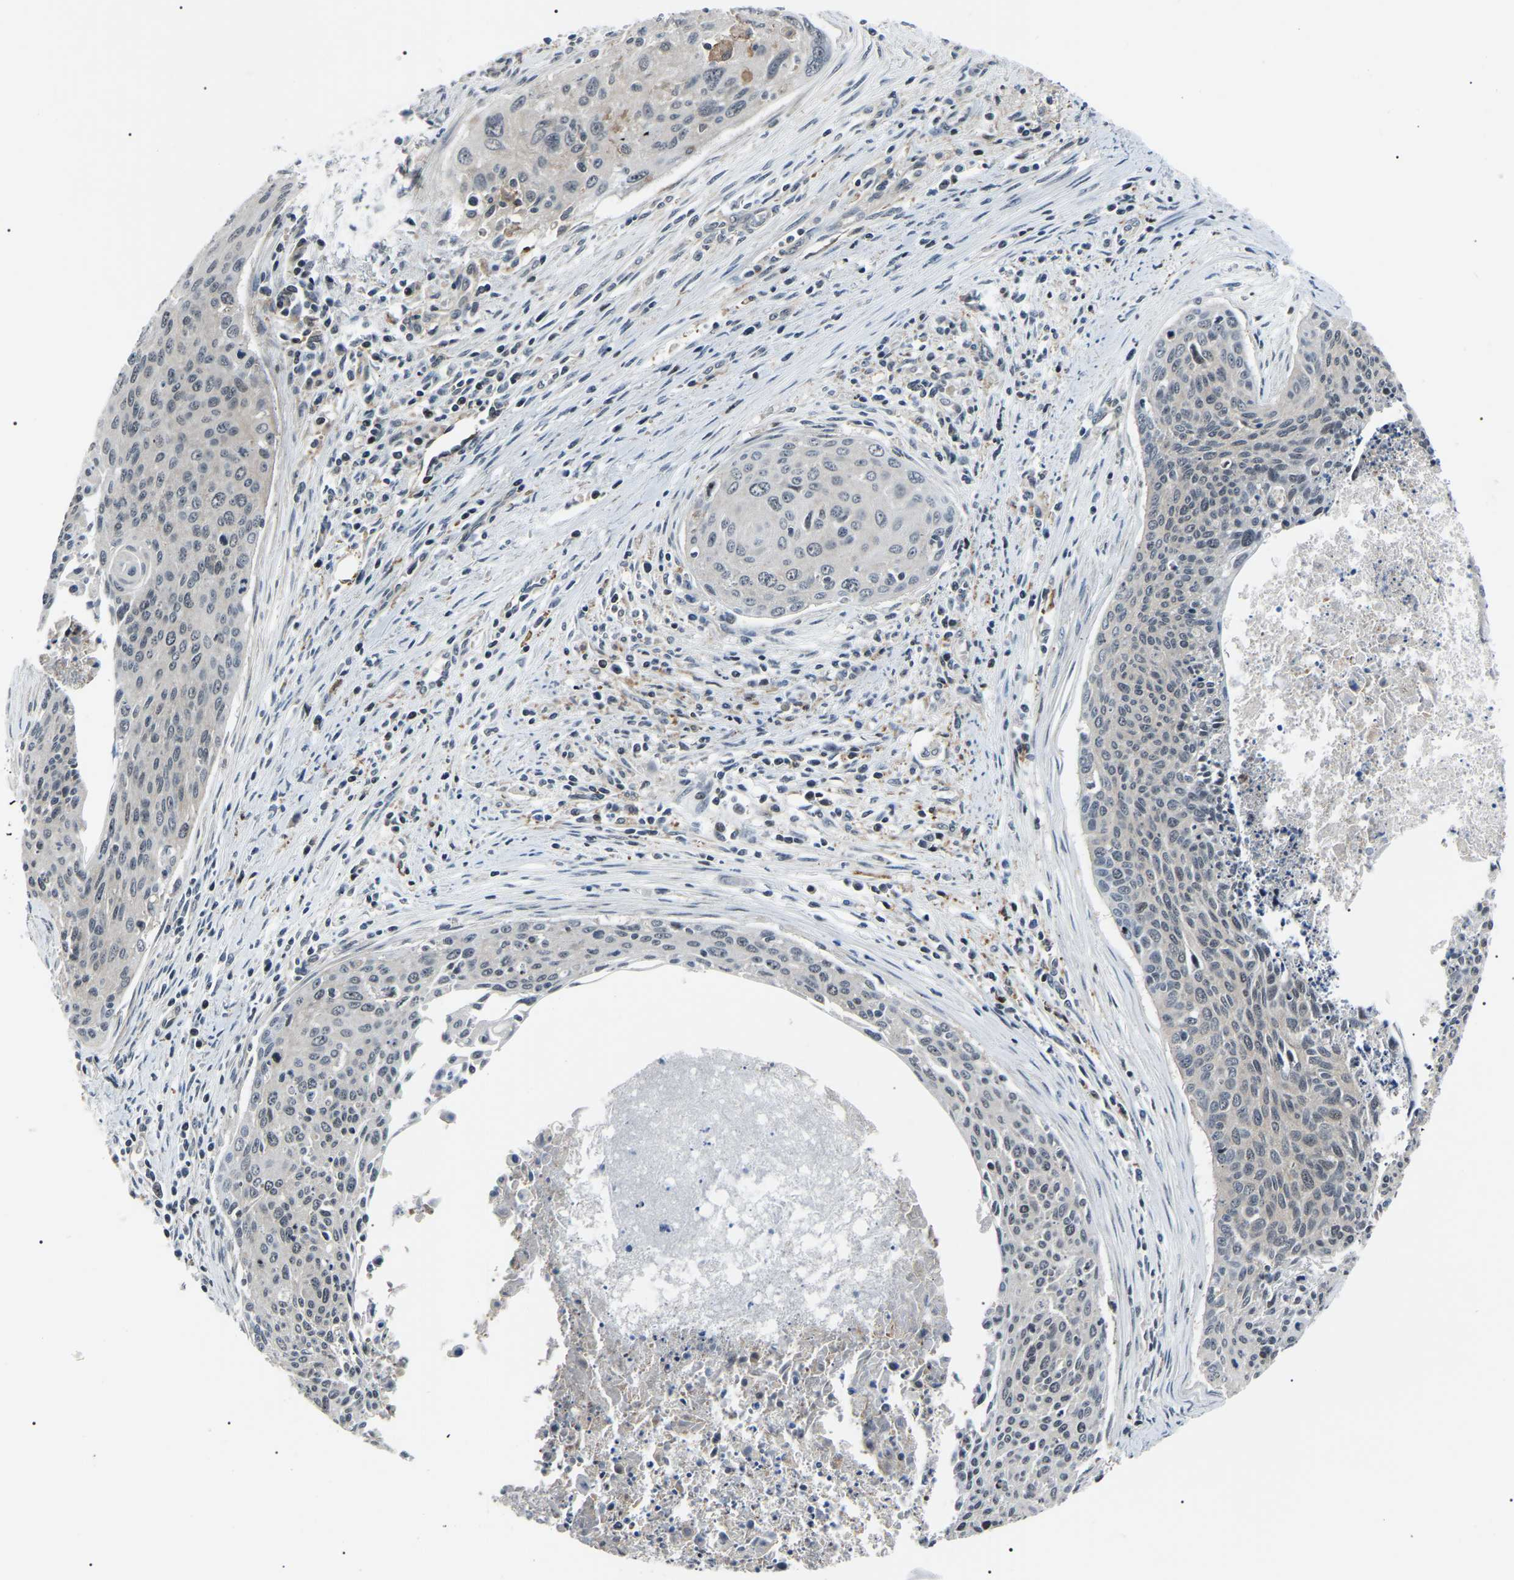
{"staining": {"intensity": "moderate", "quantity": "<25%", "location": "nuclear"}, "tissue": "cervical cancer", "cell_type": "Tumor cells", "image_type": "cancer", "snomed": [{"axis": "morphology", "description": "Squamous cell carcinoma, NOS"}, {"axis": "topography", "description": "Cervix"}], "caption": "This is an image of immunohistochemistry (IHC) staining of cervical cancer (squamous cell carcinoma), which shows moderate expression in the nuclear of tumor cells.", "gene": "RRP1B", "patient": {"sex": "female", "age": 55}}